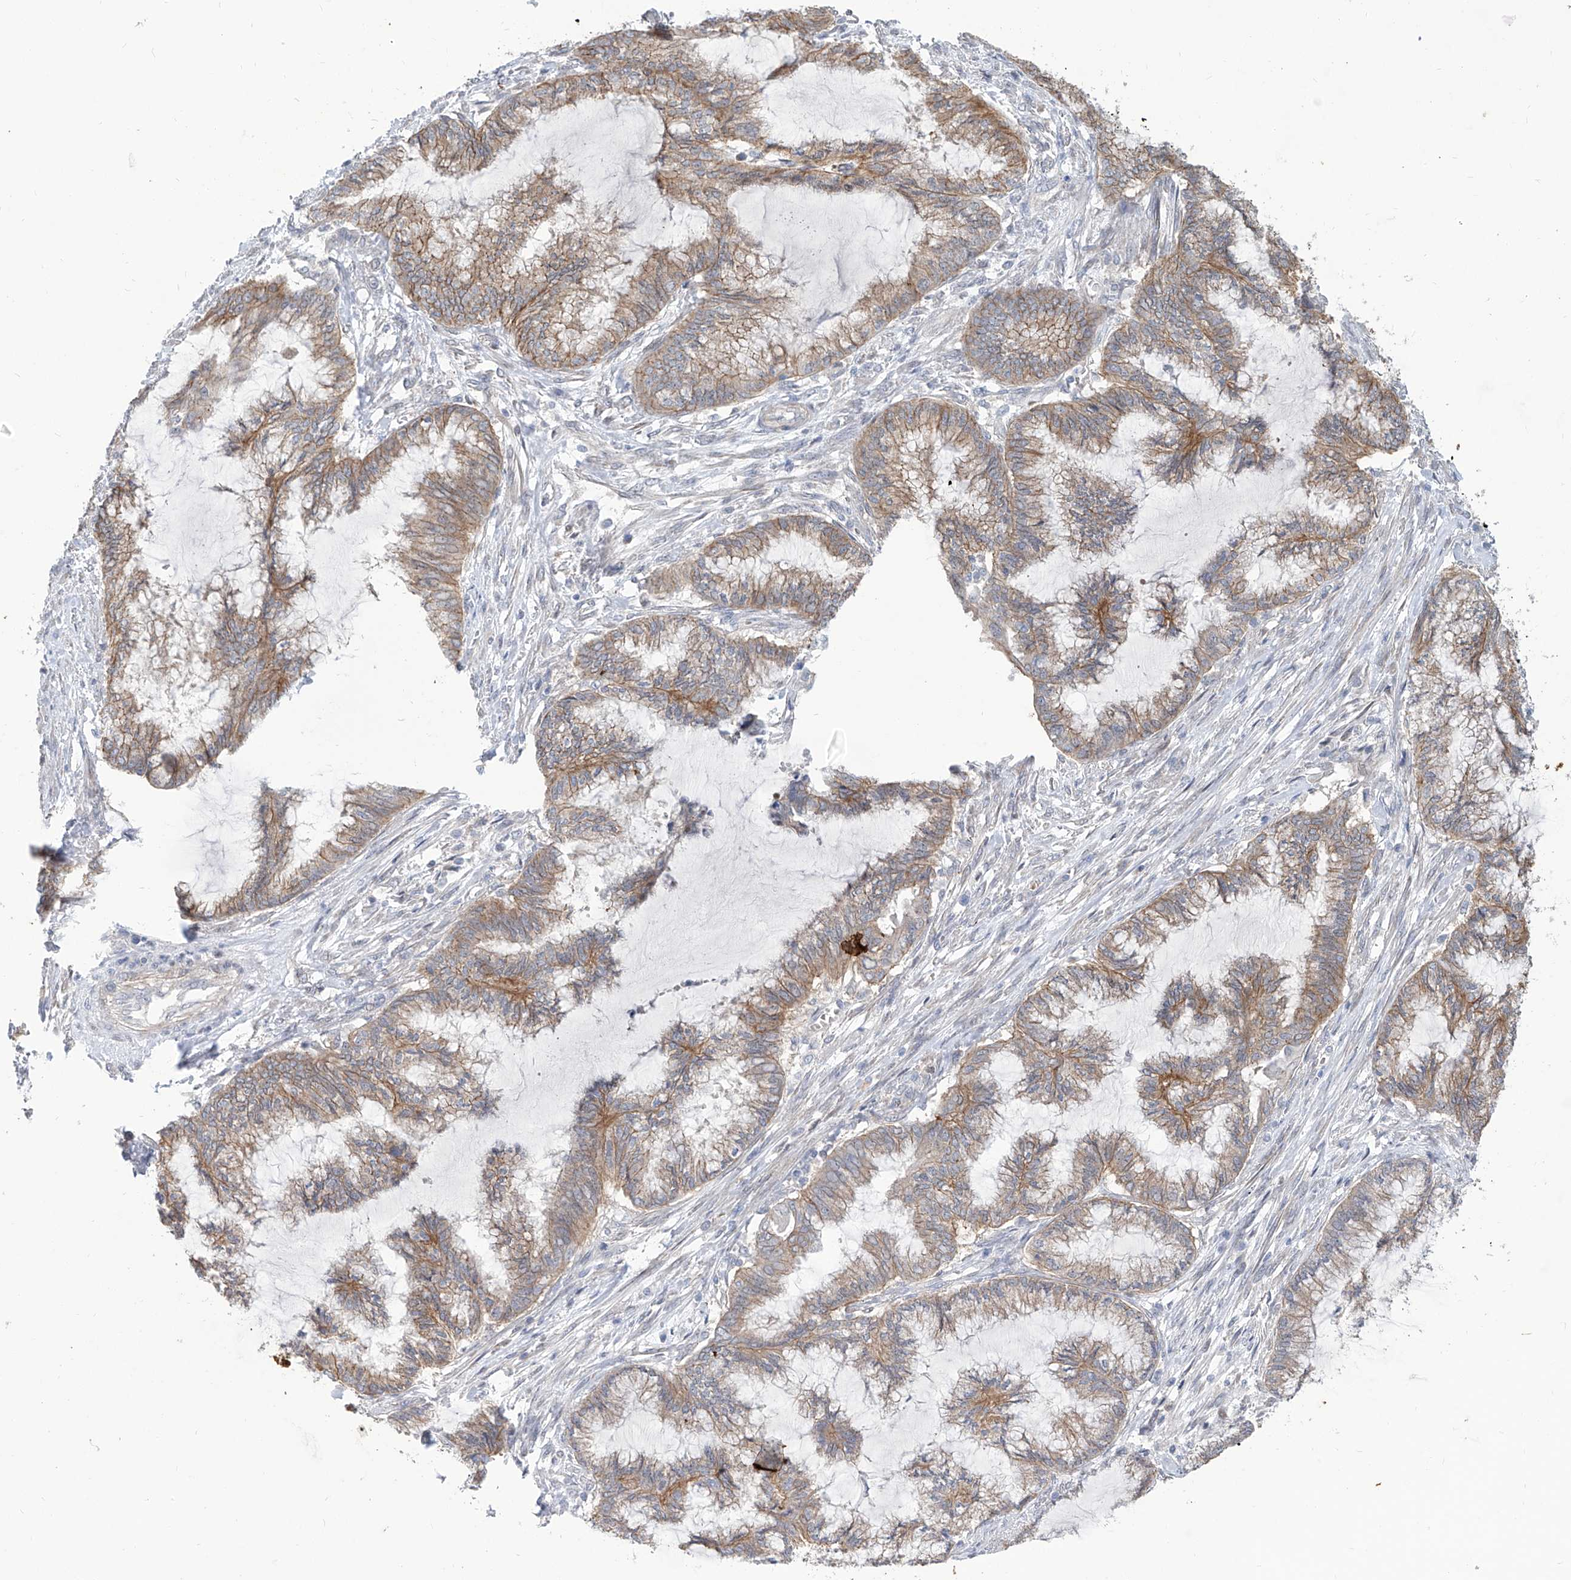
{"staining": {"intensity": "weak", "quantity": ">75%", "location": "cytoplasmic/membranous"}, "tissue": "endometrial cancer", "cell_type": "Tumor cells", "image_type": "cancer", "snomed": [{"axis": "morphology", "description": "Adenocarcinoma, NOS"}, {"axis": "topography", "description": "Endometrium"}], "caption": "A micrograph of human endometrial adenocarcinoma stained for a protein reveals weak cytoplasmic/membranous brown staining in tumor cells.", "gene": "LRRC1", "patient": {"sex": "female", "age": 86}}